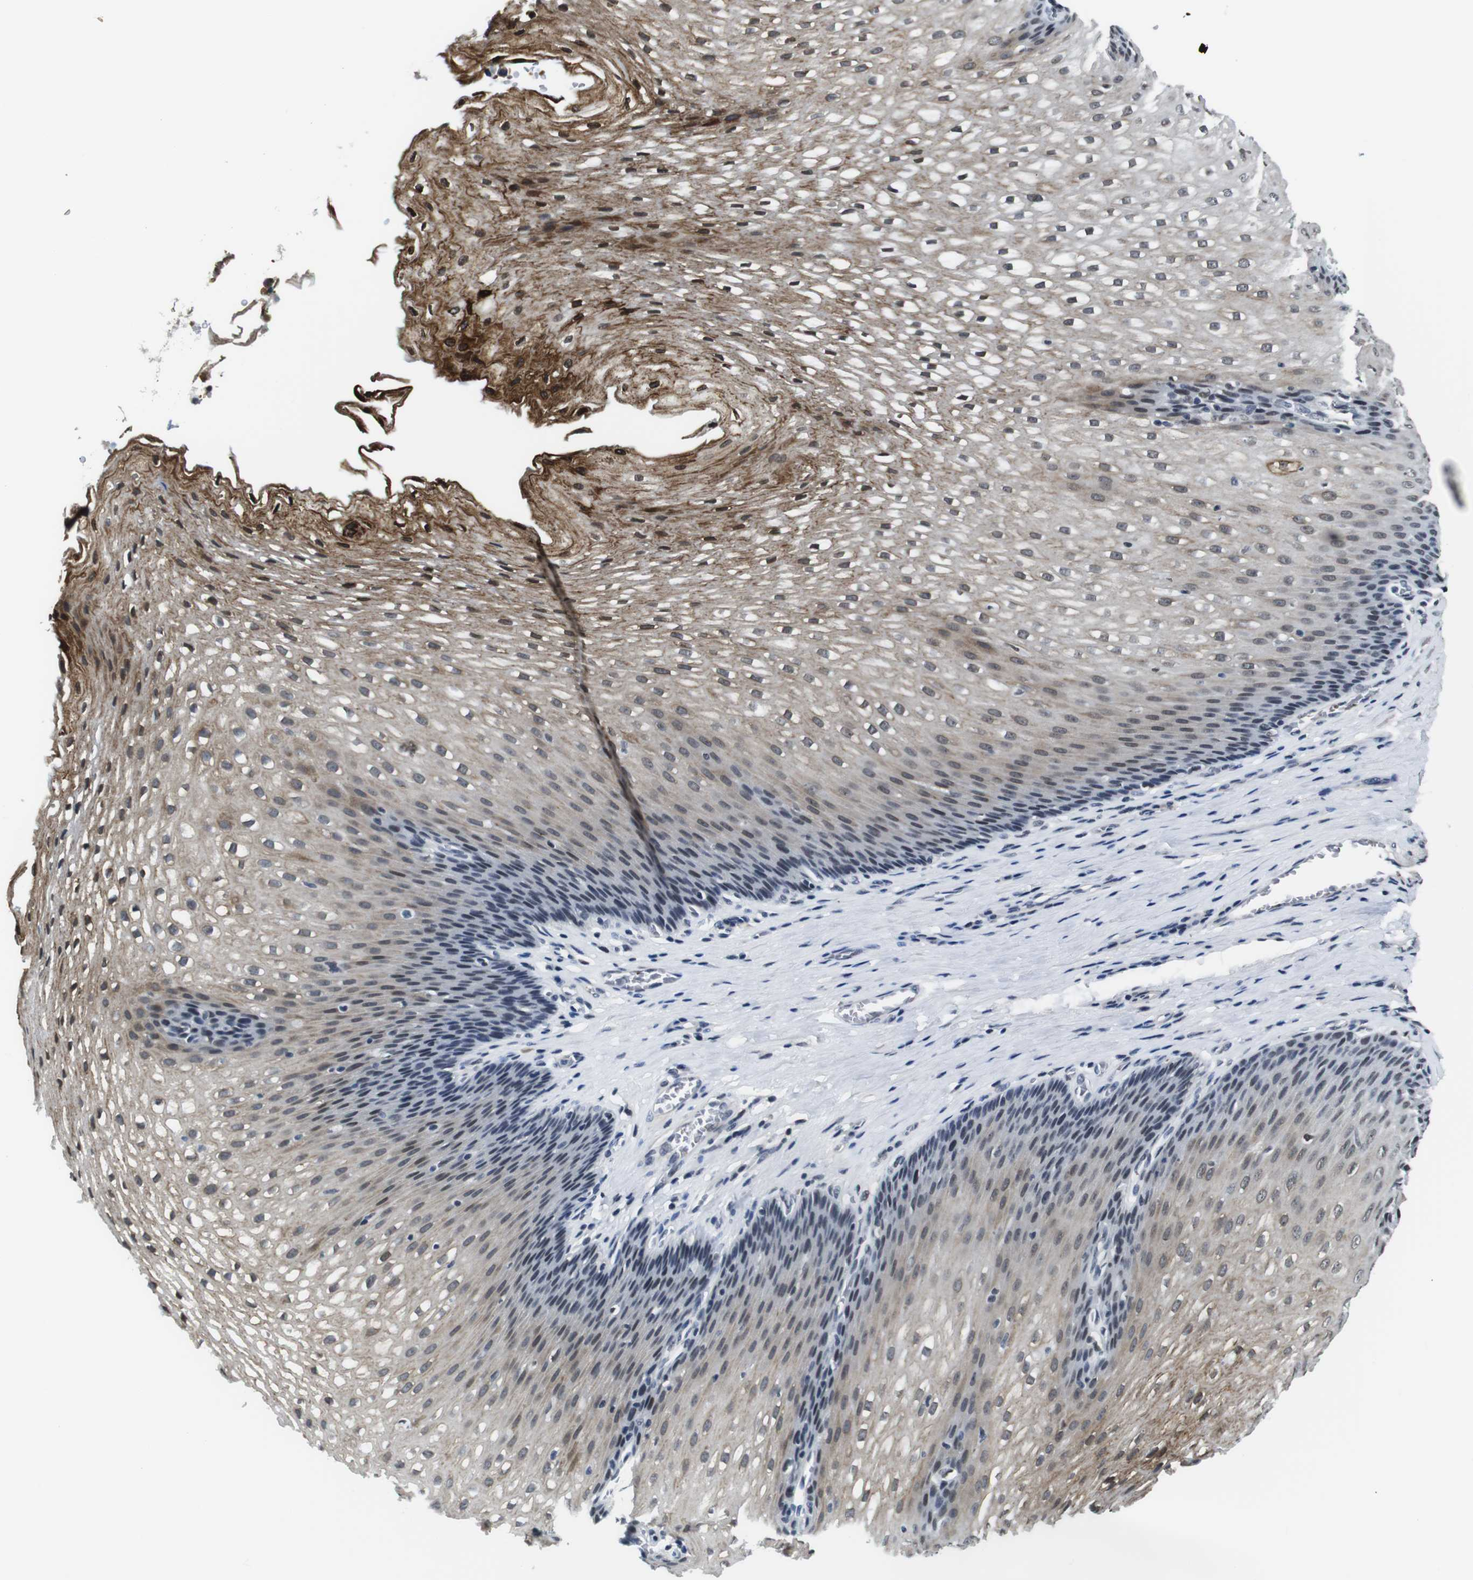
{"staining": {"intensity": "moderate", "quantity": ">75%", "location": "cytoplasmic/membranous,nuclear"}, "tissue": "esophagus", "cell_type": "Squamous epithelial cells", "image_type": "normal", "snomed": [{"axis": "morphology", "description": "Normal tissue, NOS"}, {"axis": "topography", "description": "Esophagus"}], "caption": "Brown immunohistochemical staining in benign esophagus shows moderate cytoplasmic/membranous,nuclear positivity in approximately >75% of squamous epithelial cells.", "gene": "ILDR2", "patient": {"sex": "male", "age": 48}}